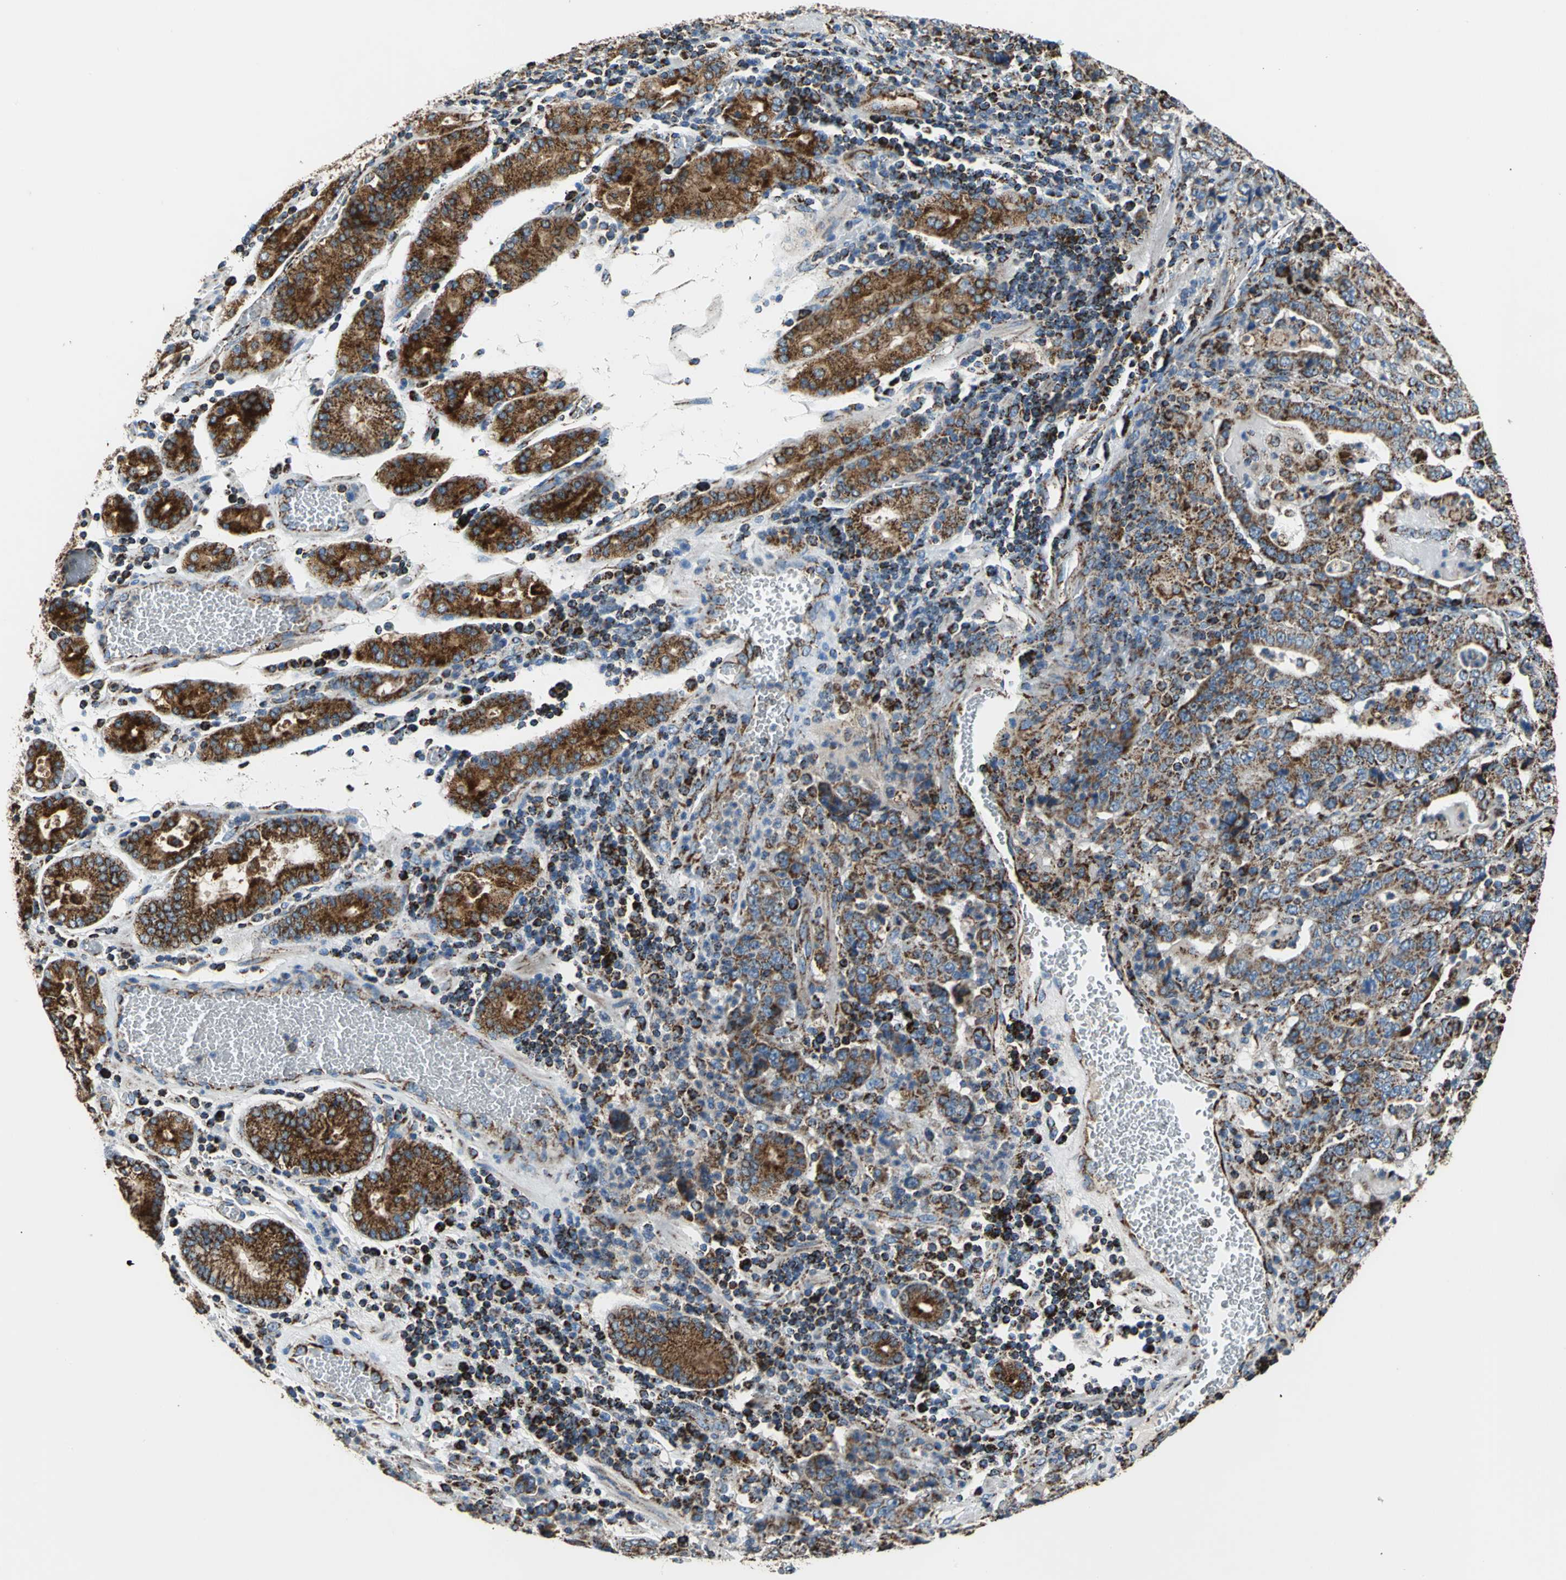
{"staining": {"intensity": "moderate", "quantity": ">75%", "location": "cytoplasmic/membranous"}, "tissue": "stomach cancer", "cell_type": "Tumor cells", "image_type": "cancer", "snomed": [{"axis": "morphology", "description": "Normal tissue, NOS"}, {"axis": "morphology", "description": "Adenocarcinoma, NOS"}, {"axis": "topography", "description": "Stomach, upper"}, {"axis": "topography", "description": "Stomach"}], "caption": "There is medium levels of moderate cytoplasmic/membranous expression in tumor cells of stomach cancer (adenocarcinoma), as demonstrated by immunohistochemical staining (brown color).", "gene": "ECH1", "patient": {"sex": "male", "age": 59}}